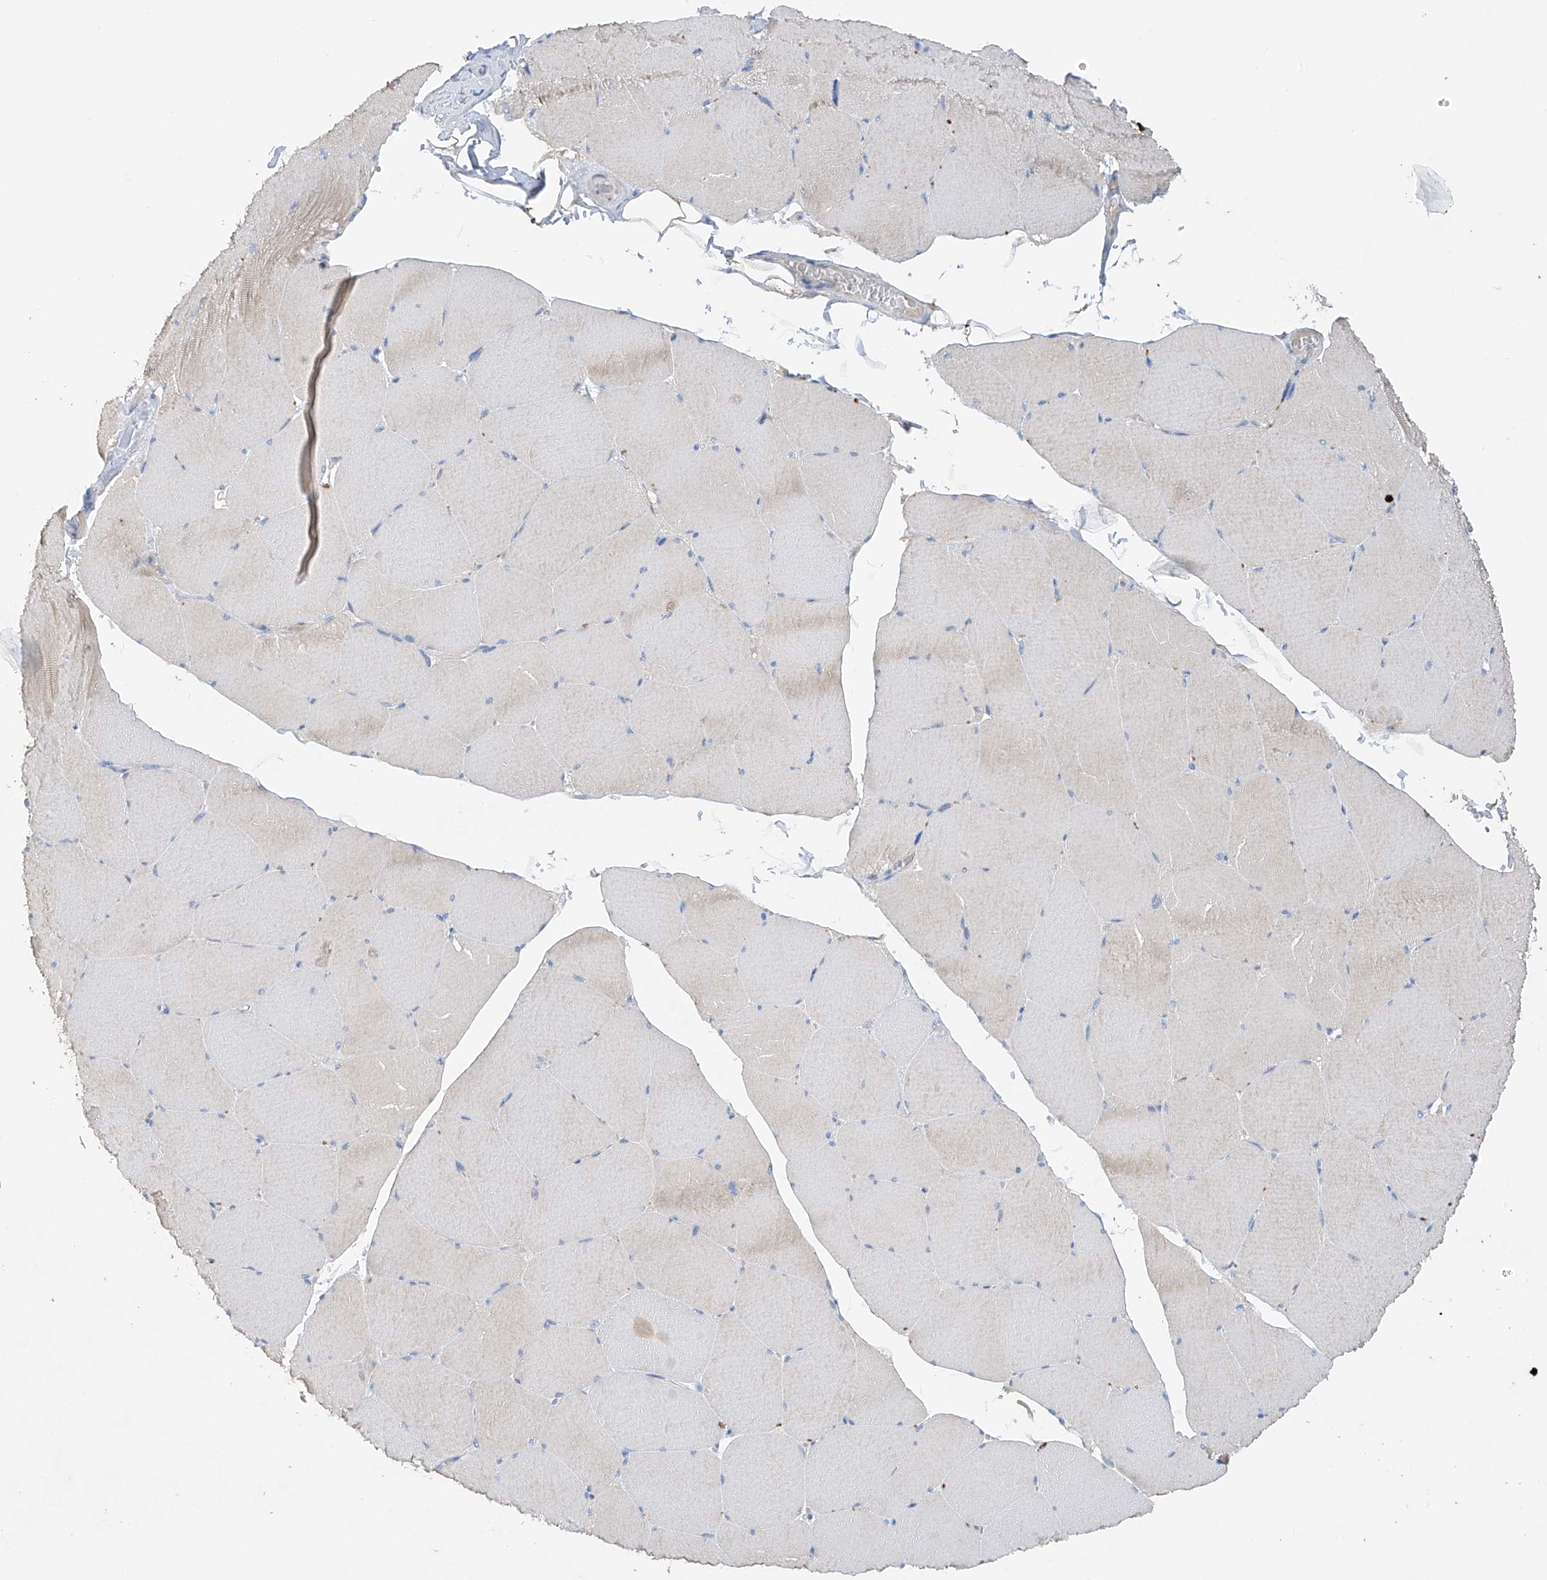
{"staining": {"intensity": "weak", "quantity": "25%-75%", "location": "cytoplasmic/membranous"}, "tissue": "skeletal muscle", "cell_type": "Myocytes", "image_type": "normal", "snomed": [{"axis": "morphology", "description": "Normal tissue, NOS"}, {"axis": "topography", "description": "Skeletal muscle"}, {"axis": "topography", "description": "Head-Neck"}], "caption": "Protein expression analysis of benign skeletal muscle exhibits weak cytoplasmic/membranous staining in about 25%-75% of myocytes.", "gene": "PRSS12", "patient": {"sex": "male", "age": 66}}